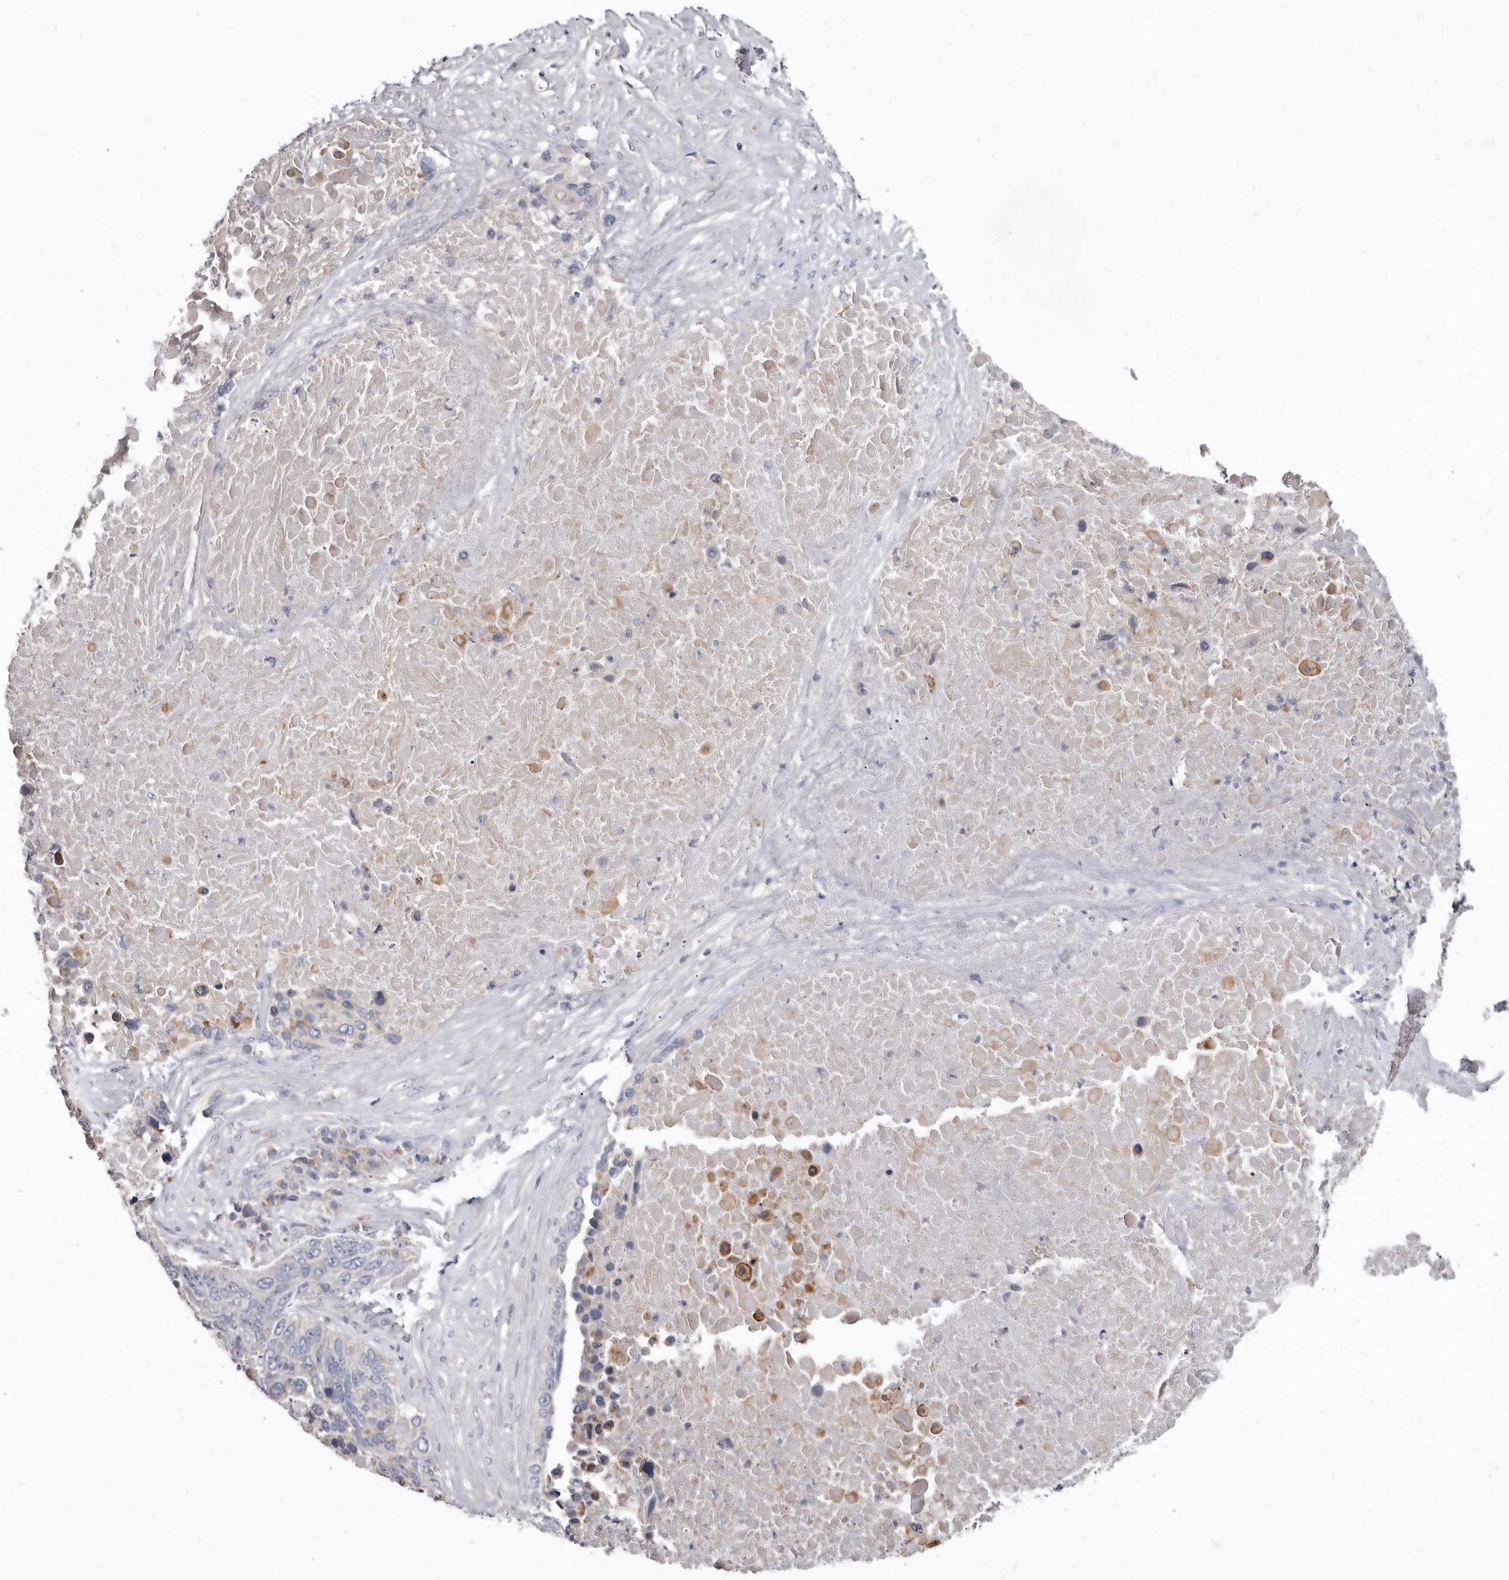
{"staining": {"intensity": "weak", "quantity": "<25%", "location": "cytoplasmic/membranous"}, "tissue": "lung cancer", "cell_type": "Tumor cells", "image_type": "cancer", "snomed": [{"axis": "morphology", "description": "Squamous cell carcinoma, NOS"}, {"axis": "topography", "description": "Lung"}], "caption": "Immunohistochemistry (IHC) of human lung squamous cell carcinoma displays no positivity in tumor cells.", "gene": "FMO2", "patient": {"sex": "male", "age": 66}}